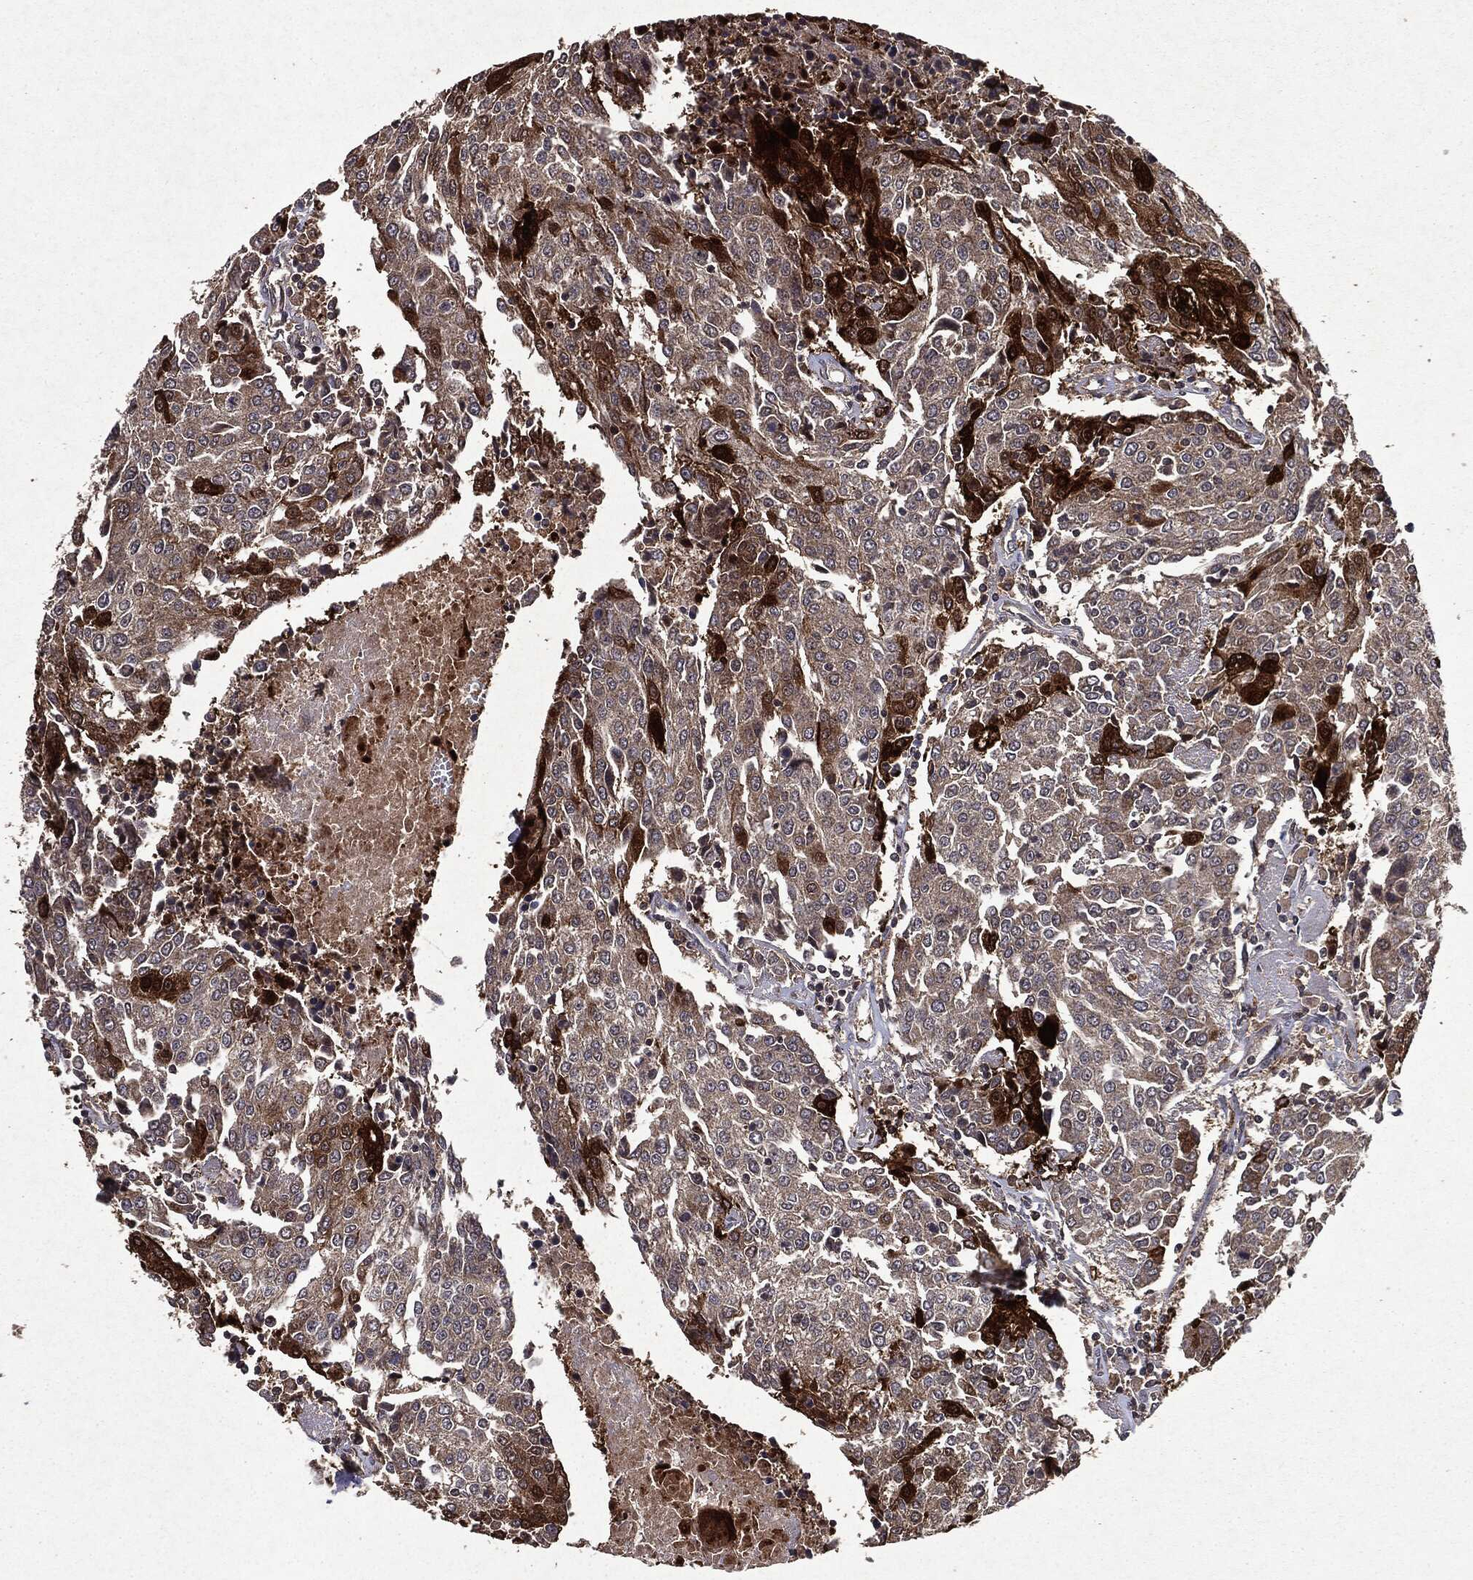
{"staining": {"intensity": "moderate", "quantity": "<25%", "location": "cytoplasmic/membranous"}, "tissue": "urothelial cancer", "cell_type": "Tumor cells", "image_type": "cancer", "snomed": [{"axis": "morphology", "description": "Urothelial carcinoma, High grade"}, {"axis": "topography", "description": "Urinary bladder"}], "caption": "Urothelial carcinoma (high-grade) stained with a protein marker demonstrates moderate staining in tumor cells.", "gene": "MTOR", "patient": {"sex": "female", "age": 85}}